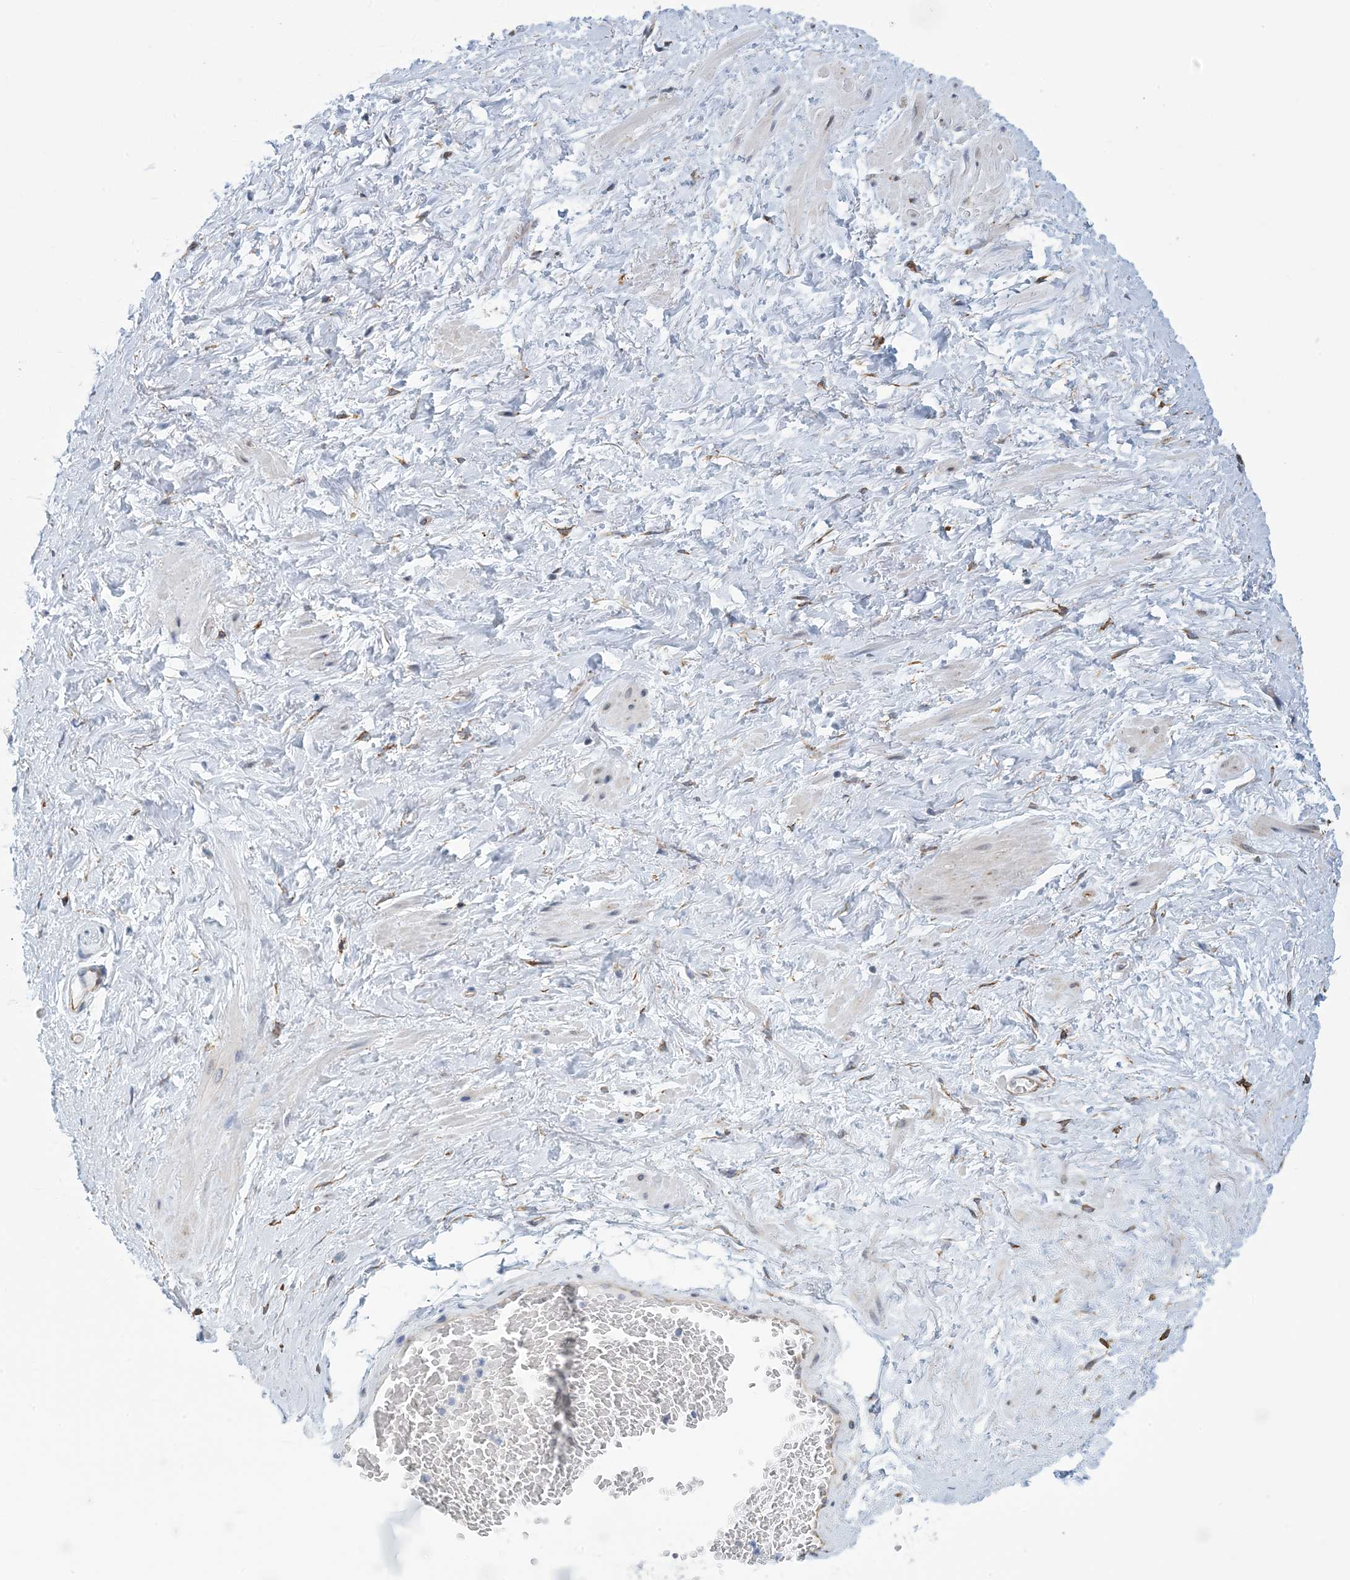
{"staining": {"intensity": "negative", "quantity": "none", "location": "none"}, "tissue": "adipose tissue", "cell_type": "Adipocytes", "image_type": "normal", "snomed": [{"axis": "morphology", "description": "Normal tissue, NOS"}, {"axis": "morphology", "description": "Adenocarcinoma, Low grade"}, {"axis": "topography", "description": "Prostate"}, {"axis": "topography", "description": "Peripheral nerve tissue"}], "caption": "Image shows no significant protein expression in adipocytes of benign adipose tissue. Brightfield microscopy of immunohistochemistry stained with DAB (brown) and hematoxylin (blue), captured at high magnification.", "gene": "CCDC14", "patient": {"sex": "male", "age": 63}}